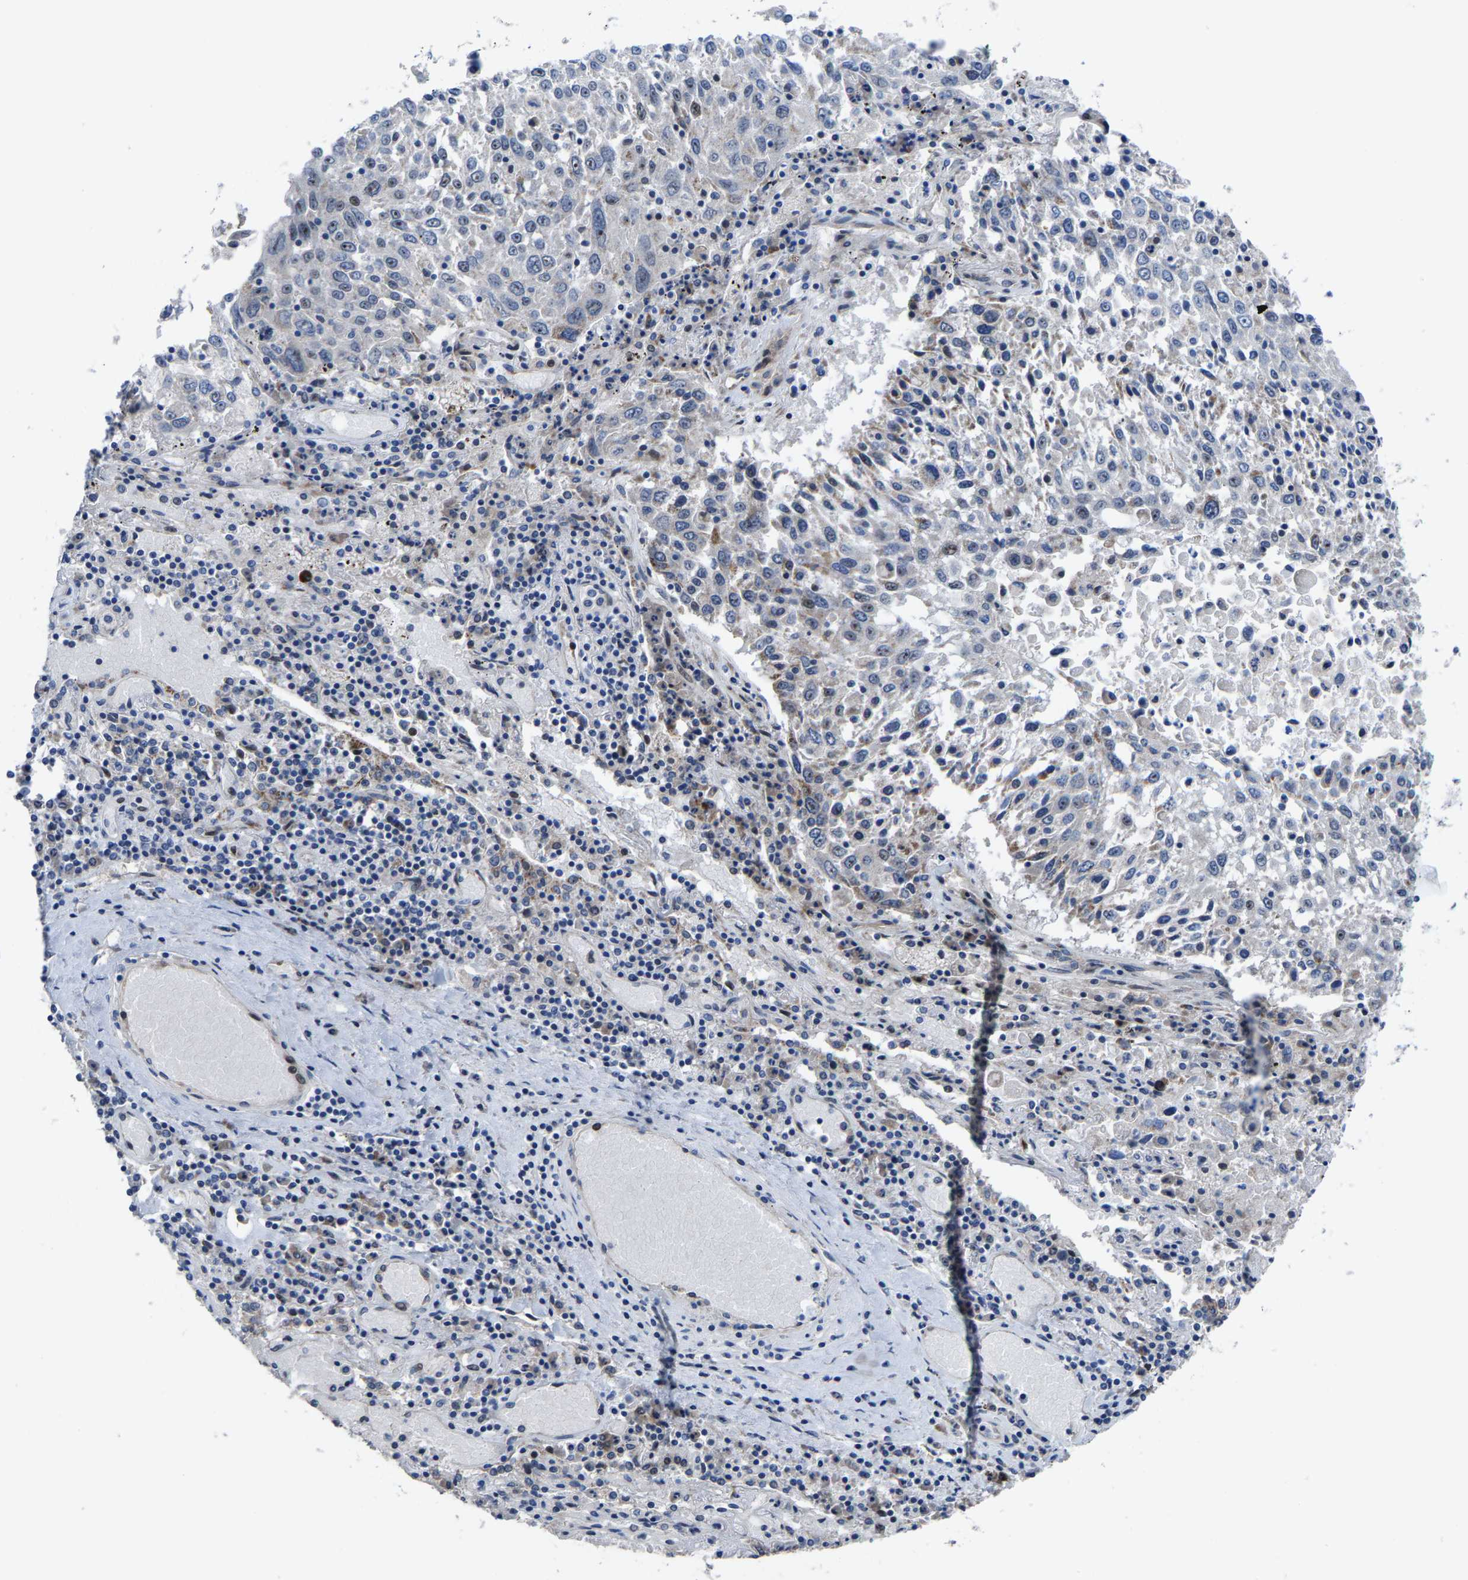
{"staining": {"intensity": "negative", "quantity": "none", "location": "none"}, "tissue": "lung cancer", "cell_type": "Tumor cells", "image_type": "cancer", "snomed": [{"axis": "morphology", "description": "Squamous cell carcinoma, NOS"}, {"axis": "topography", "description": "Lung"}], "caption": "An immunohistochemistry (IHC) micrograph of lung cancer (squamous cell carcinoma) is shown. There is no staining in tumor cells of lung cancer (squamous cell carcinoma).", "gene": "HAUS6", "patient": {"sex": "male", "age": 65}}